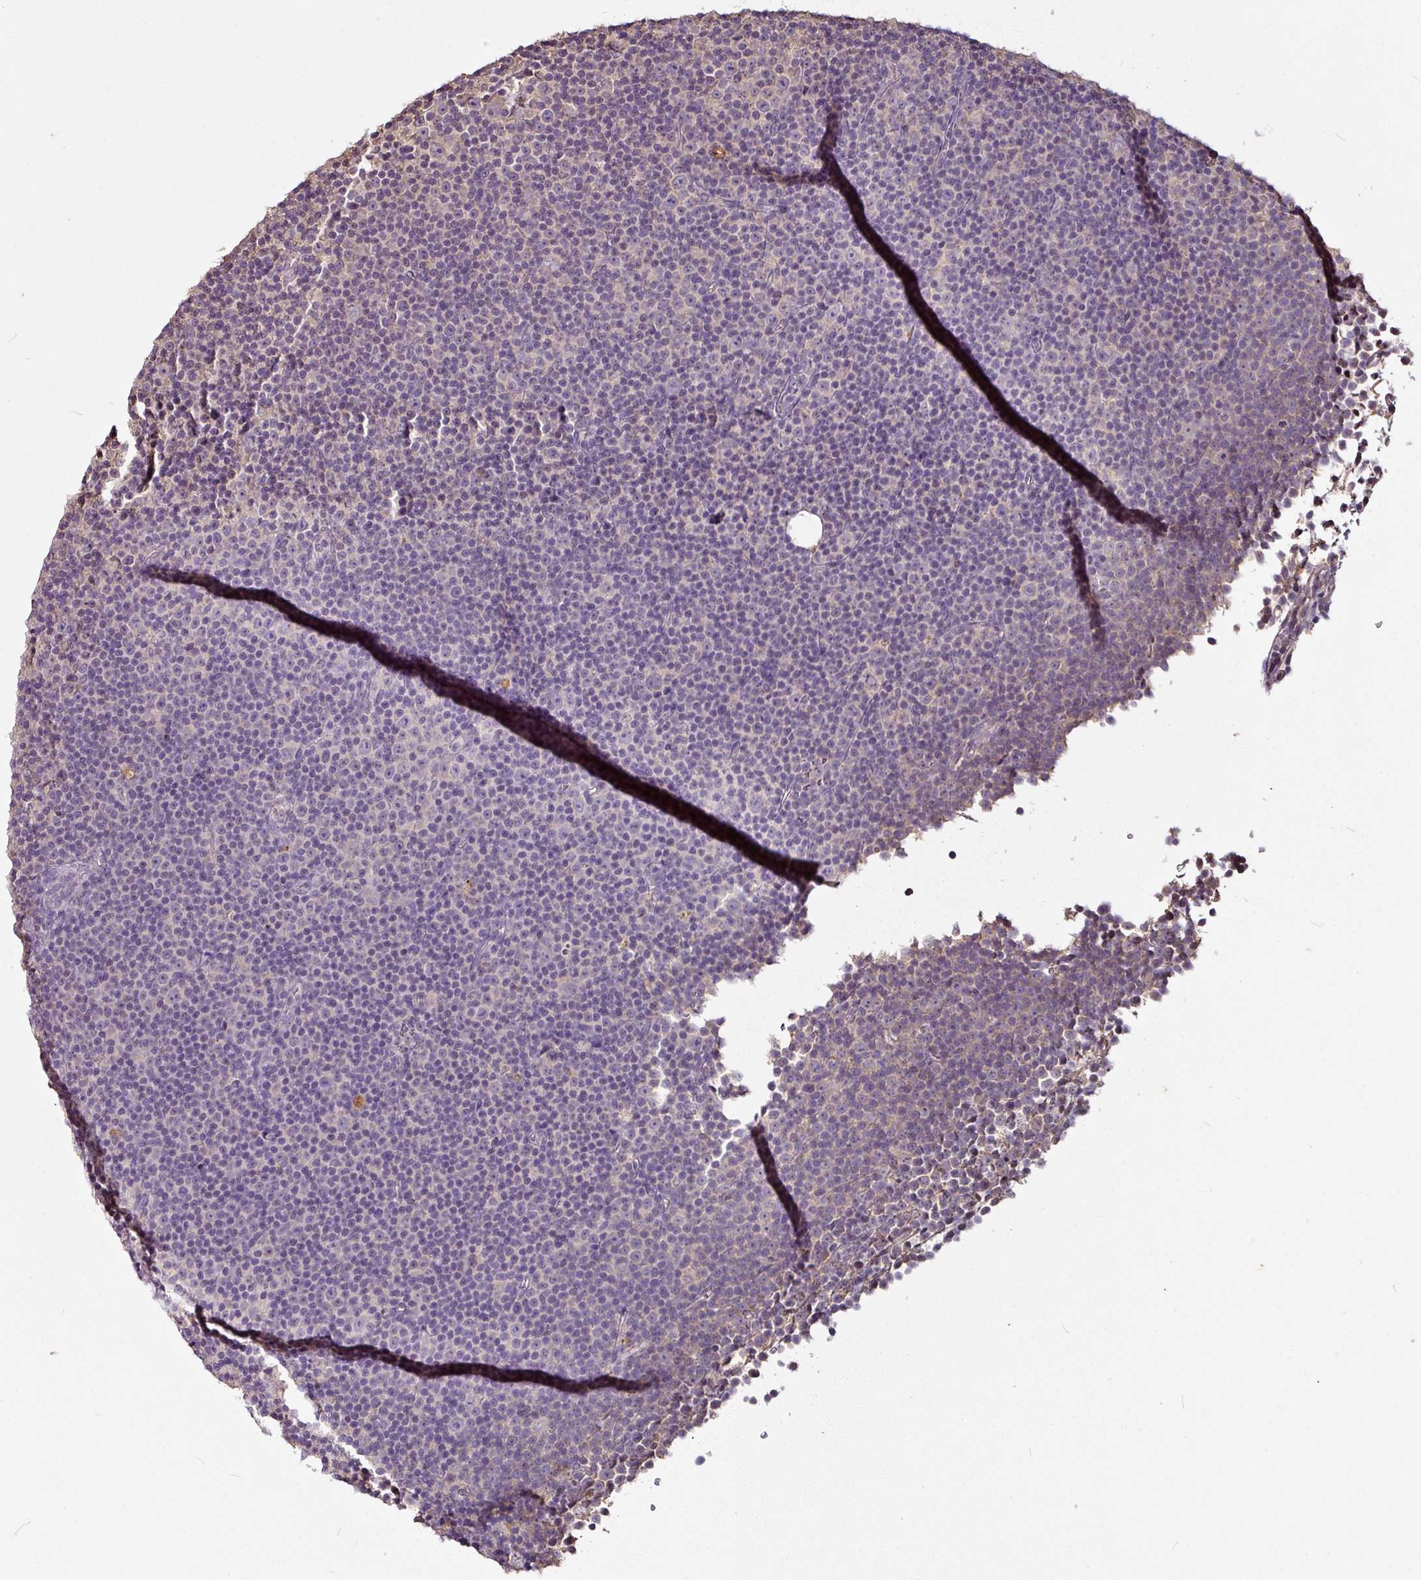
{"staining": {"intensity": "negative", "quantity": "none", "location": "none"}, "tissue": "lymphoma", "cell_type": "Tumor cells", "image_type": "cancer", "snomed": [{"axis": "morphology", "description": "Malignant lymphoma, non-Hodgkin's type, Low grade"}, {"axis": "topography", "description": "Lymph node"}], "caption": "The IHC photomicrograph has no significant staining in tumor cells of lymphoma tissue. (Brightfield microscopy of DAB immunohistochemistry at high magnification).", "gene": "RPL38", "patient": {"sex": "female", "age": 67}}